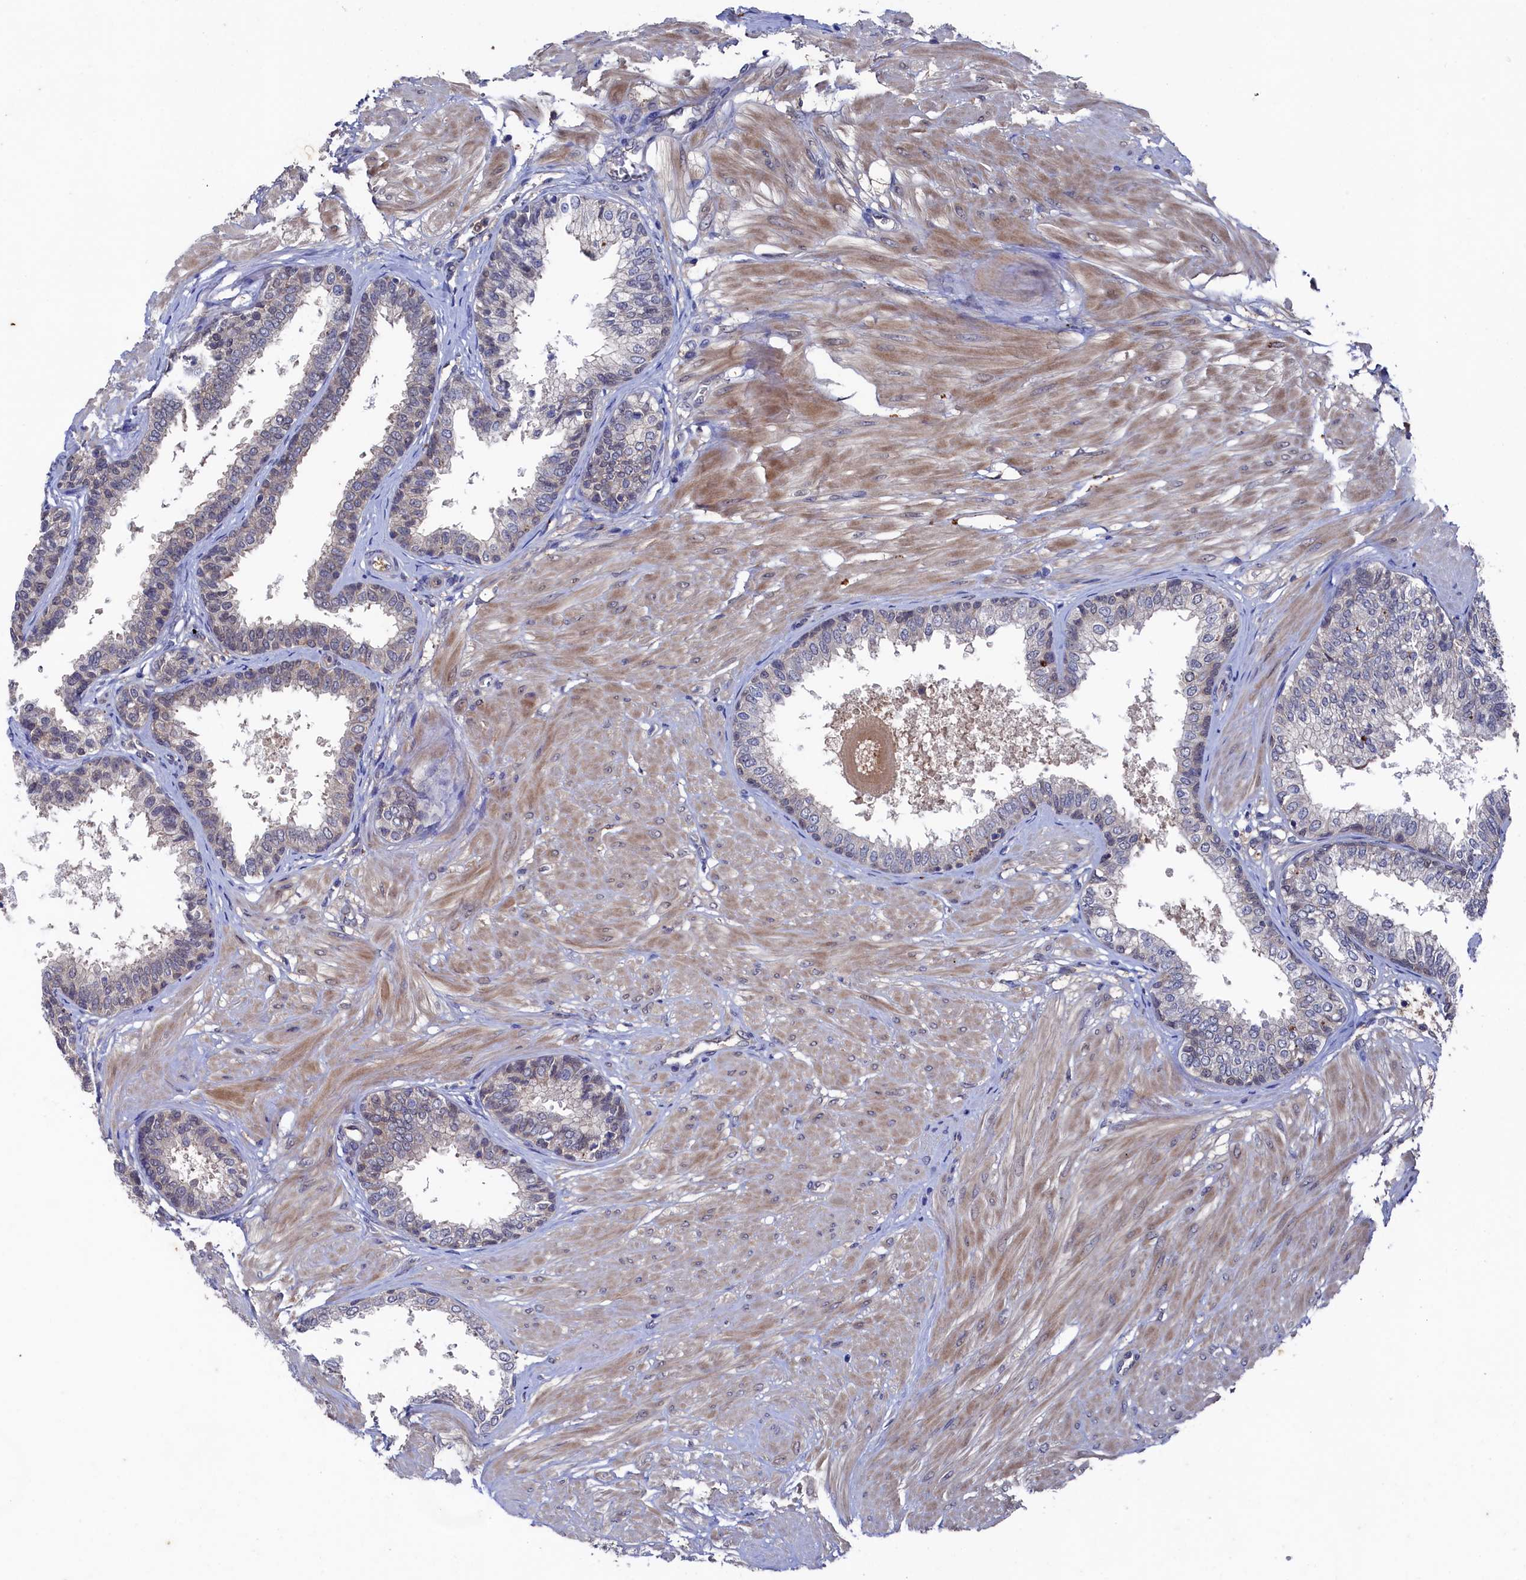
{"staining": {"intensity": "moderate", "quantity": "25%-75%", "location": "cytoplasmic/membranous"}, "tissue": "prostate", "cell_type": "Glandular cells", "image_type": "normal", "snomed": [{"axis": "morphology", "description": "Normal tissue, NOS"}, {"axis": "topography", "description": "Prostate"}], "caption": "The micrograph exhibits staining of benign prostate, revealing moderate cytoplasmic/membranous protein expression (brown color) within glandular cells.", "gene": "RNH1", "patient": {"sex": "male", "age": 48}}